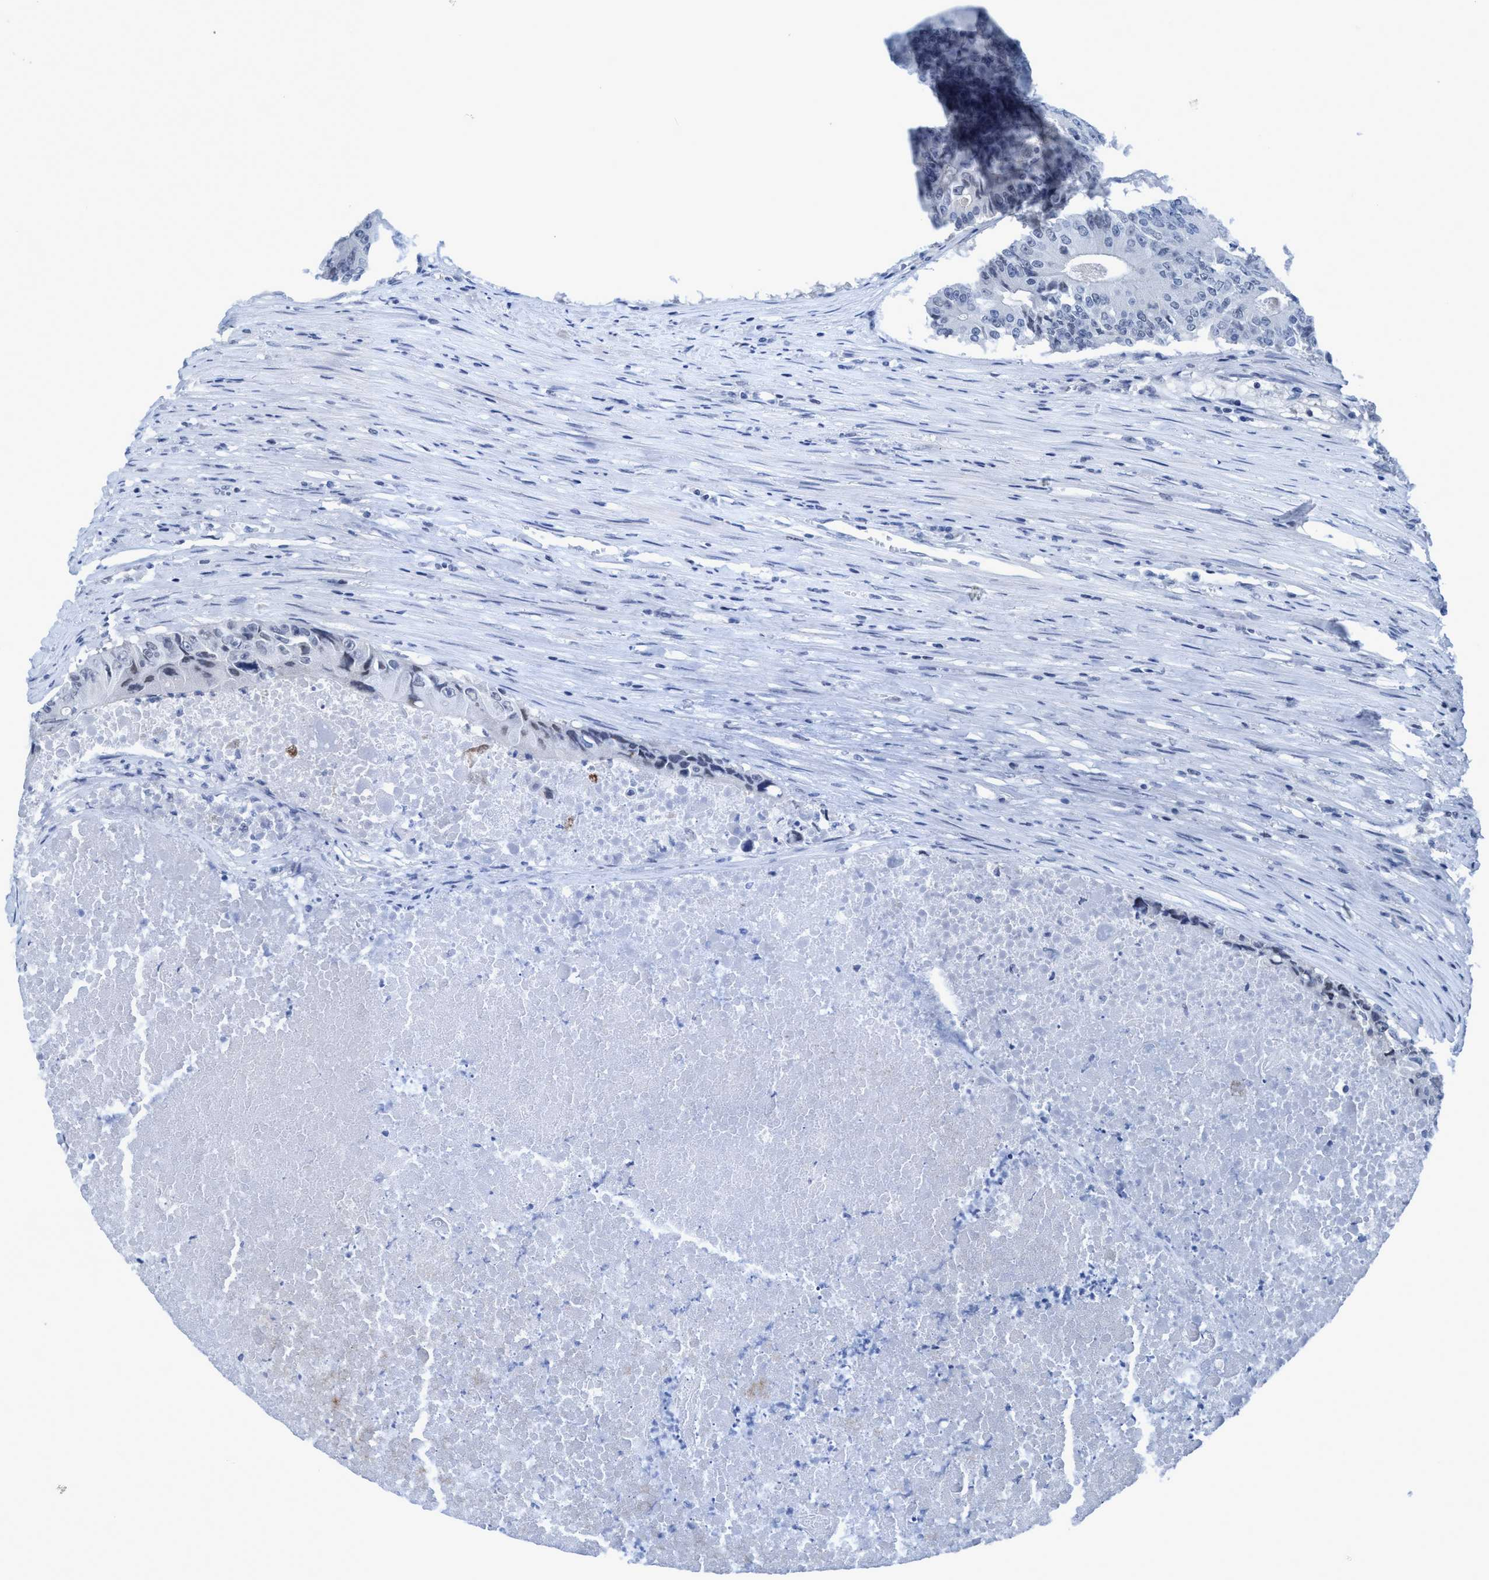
{"staining": {"intensity": "negative", "quantity": "none", "location": "none"}, "tissue": "colorectal cancer", "cell_type": "Tumor cells", "image_type": "cancer", "snomed": [{"axis": "morphology", "description": "Adenocarcinoma, NOS"}, {"axis": "topography", "description": "Colon"}], "caption": "This is an IHC photomicrograph of human colorectal adenocarcinoma. There is no expression in tumor cells.", "gene": "DNAI1", "patient": {"sex": "male", "age": 87}}